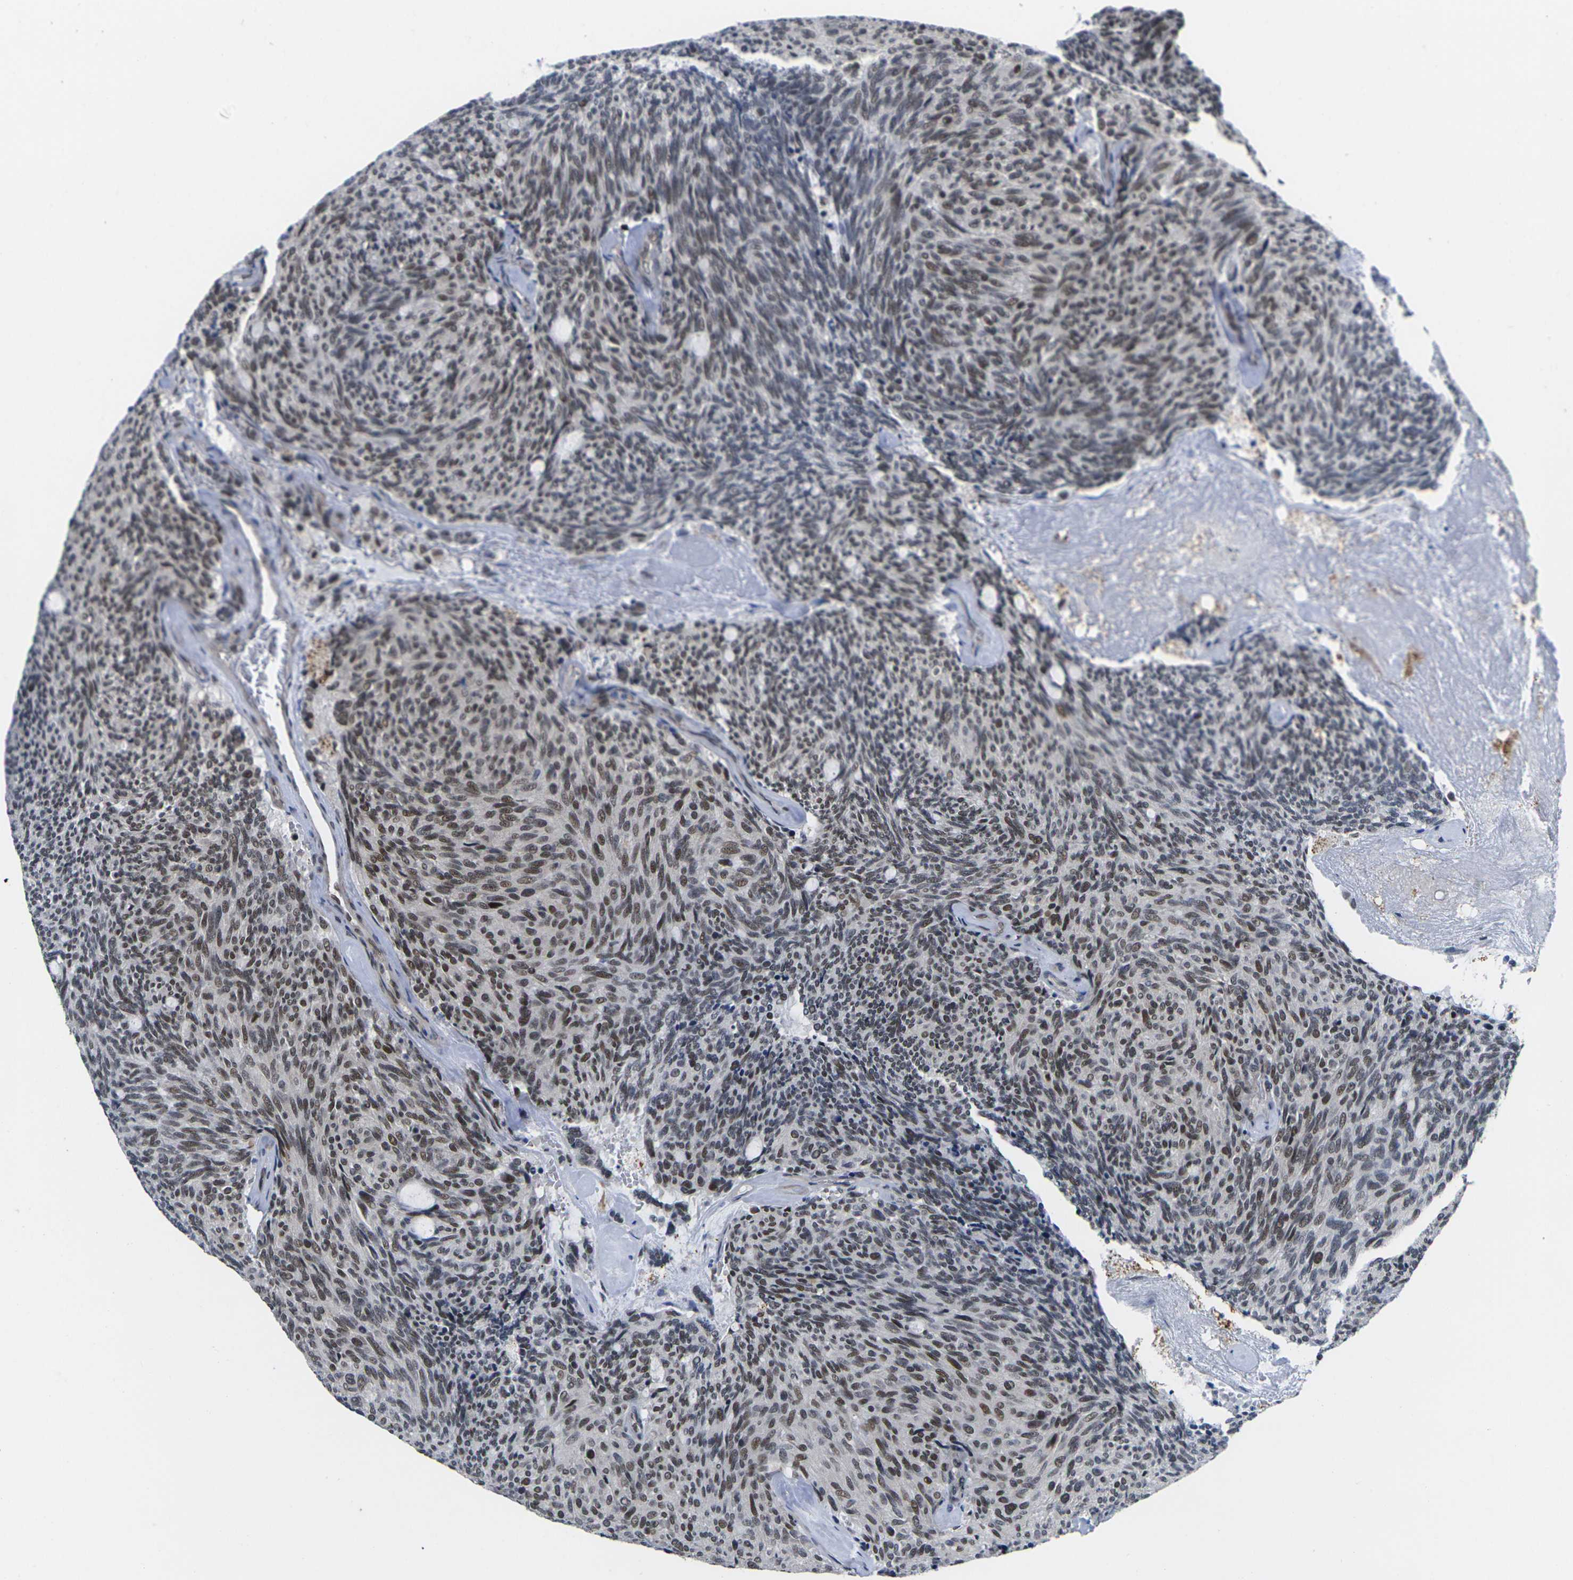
{"staining": {"intensity": "moderate", "quantity": ">75%", "location": "nuclear"}, "tissue": "carcinoid", "cell_type": "Tumor cells", "image_type": "cancer", "snomed": [{"axis": "morphology", "description": "Carcinoid, malignant, NOS"}, {"axis": "topography", "description": "Pancreas"}], "caption": "Tumor cells show medium levels of moderate nuclear positivity in approximately >75% of cells in human malignant carcinoid.", "gene": "RBM7", "patient": {"sex": "female", "age": 54}}